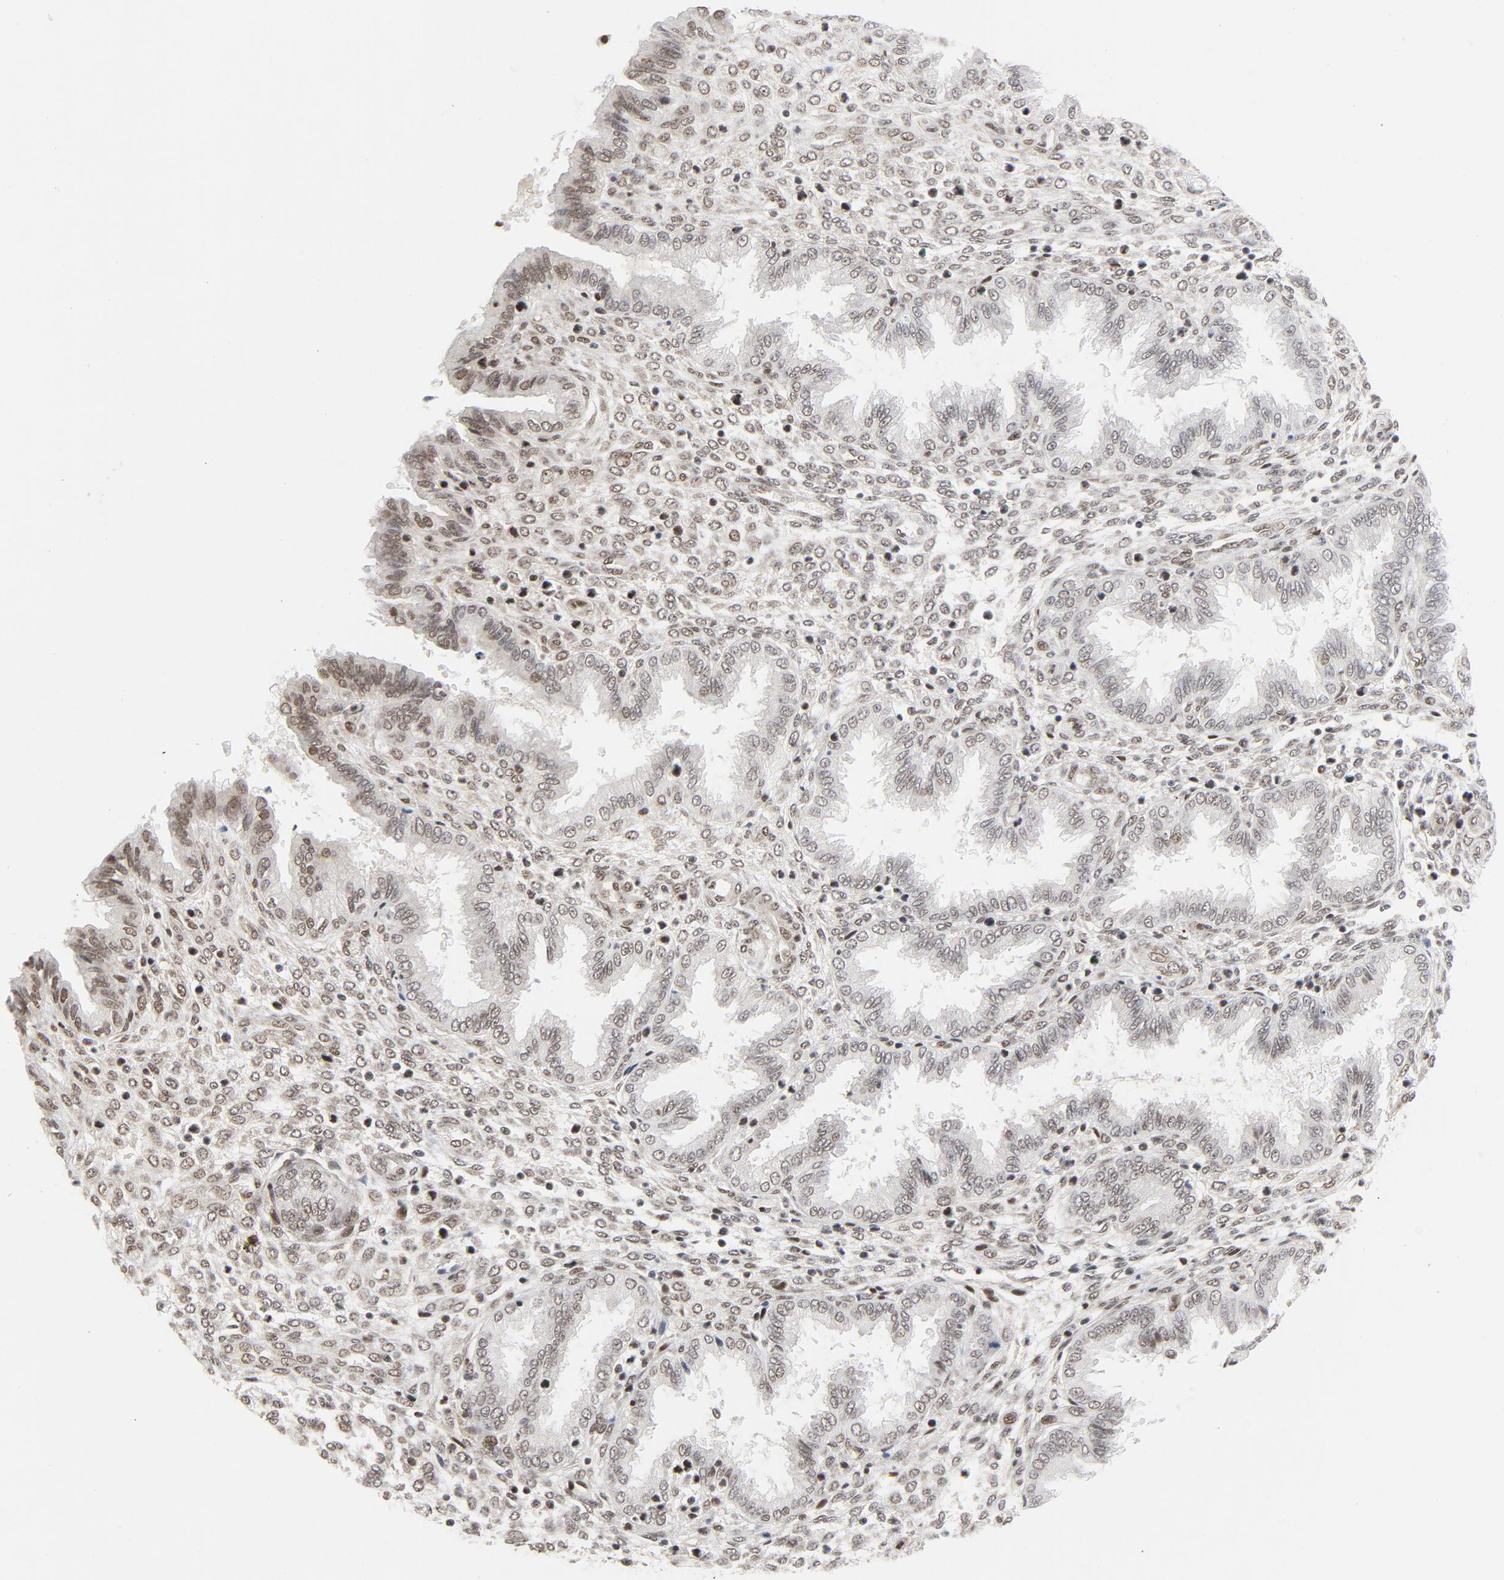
{"staining": {"intensity": "moderate", "quantity": ">75%", "location": "nuclear"}, "tissue": "endometrium", "cell_type": "Cells in endometrial stroma", "image_type": "normal", "snomed": [{"axis": "morphology", "description": "Normal tissue, NOS"}, {"axis": "topography", "description": "Endometrium"}], "caption": "This is a histology image of immunohistochemistry (IHC) staining of benign endometrium, which shows moderate positivity in the nuclear of cells in endometrial stroma.", "gene": "ERCC1", "patient": {"sex": "female", "age": 33}}